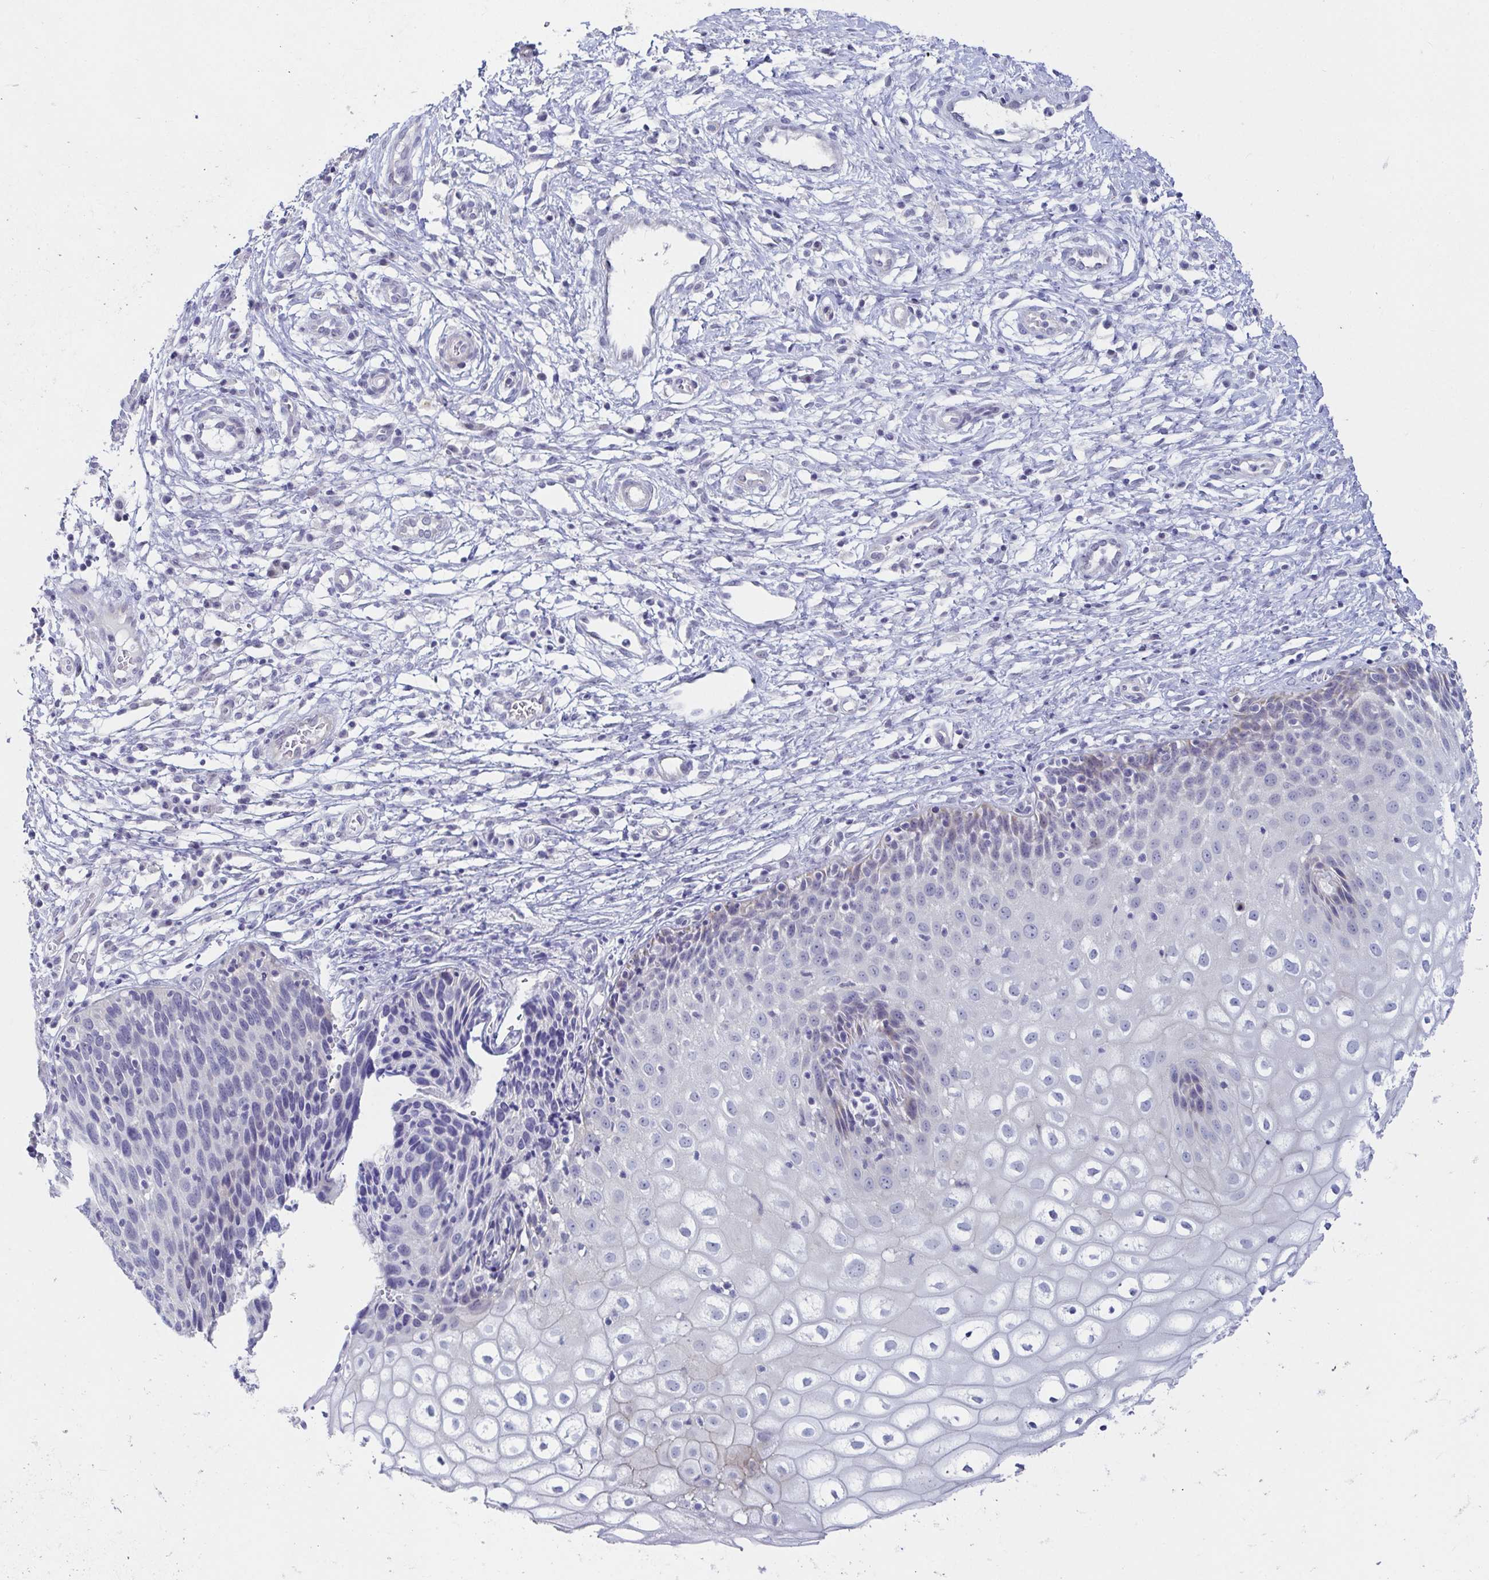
{"staining": {"intensity": "negative", "quantity": "none", "location": "none"}, "tissue": "cervix", "cell_type": "Glandular cells", "image_type": "normal", "snomed": [{"axis": "morphology", "description": "Normal tissue, NOS"}, {"axis": "topography", "description": "Cervix"}], "caption": "Cervix stained for a protein using IHC reveals no positivity glandular cells.", "gene": "OR10K1", "patient": {"sex": "female", "age": 36}}